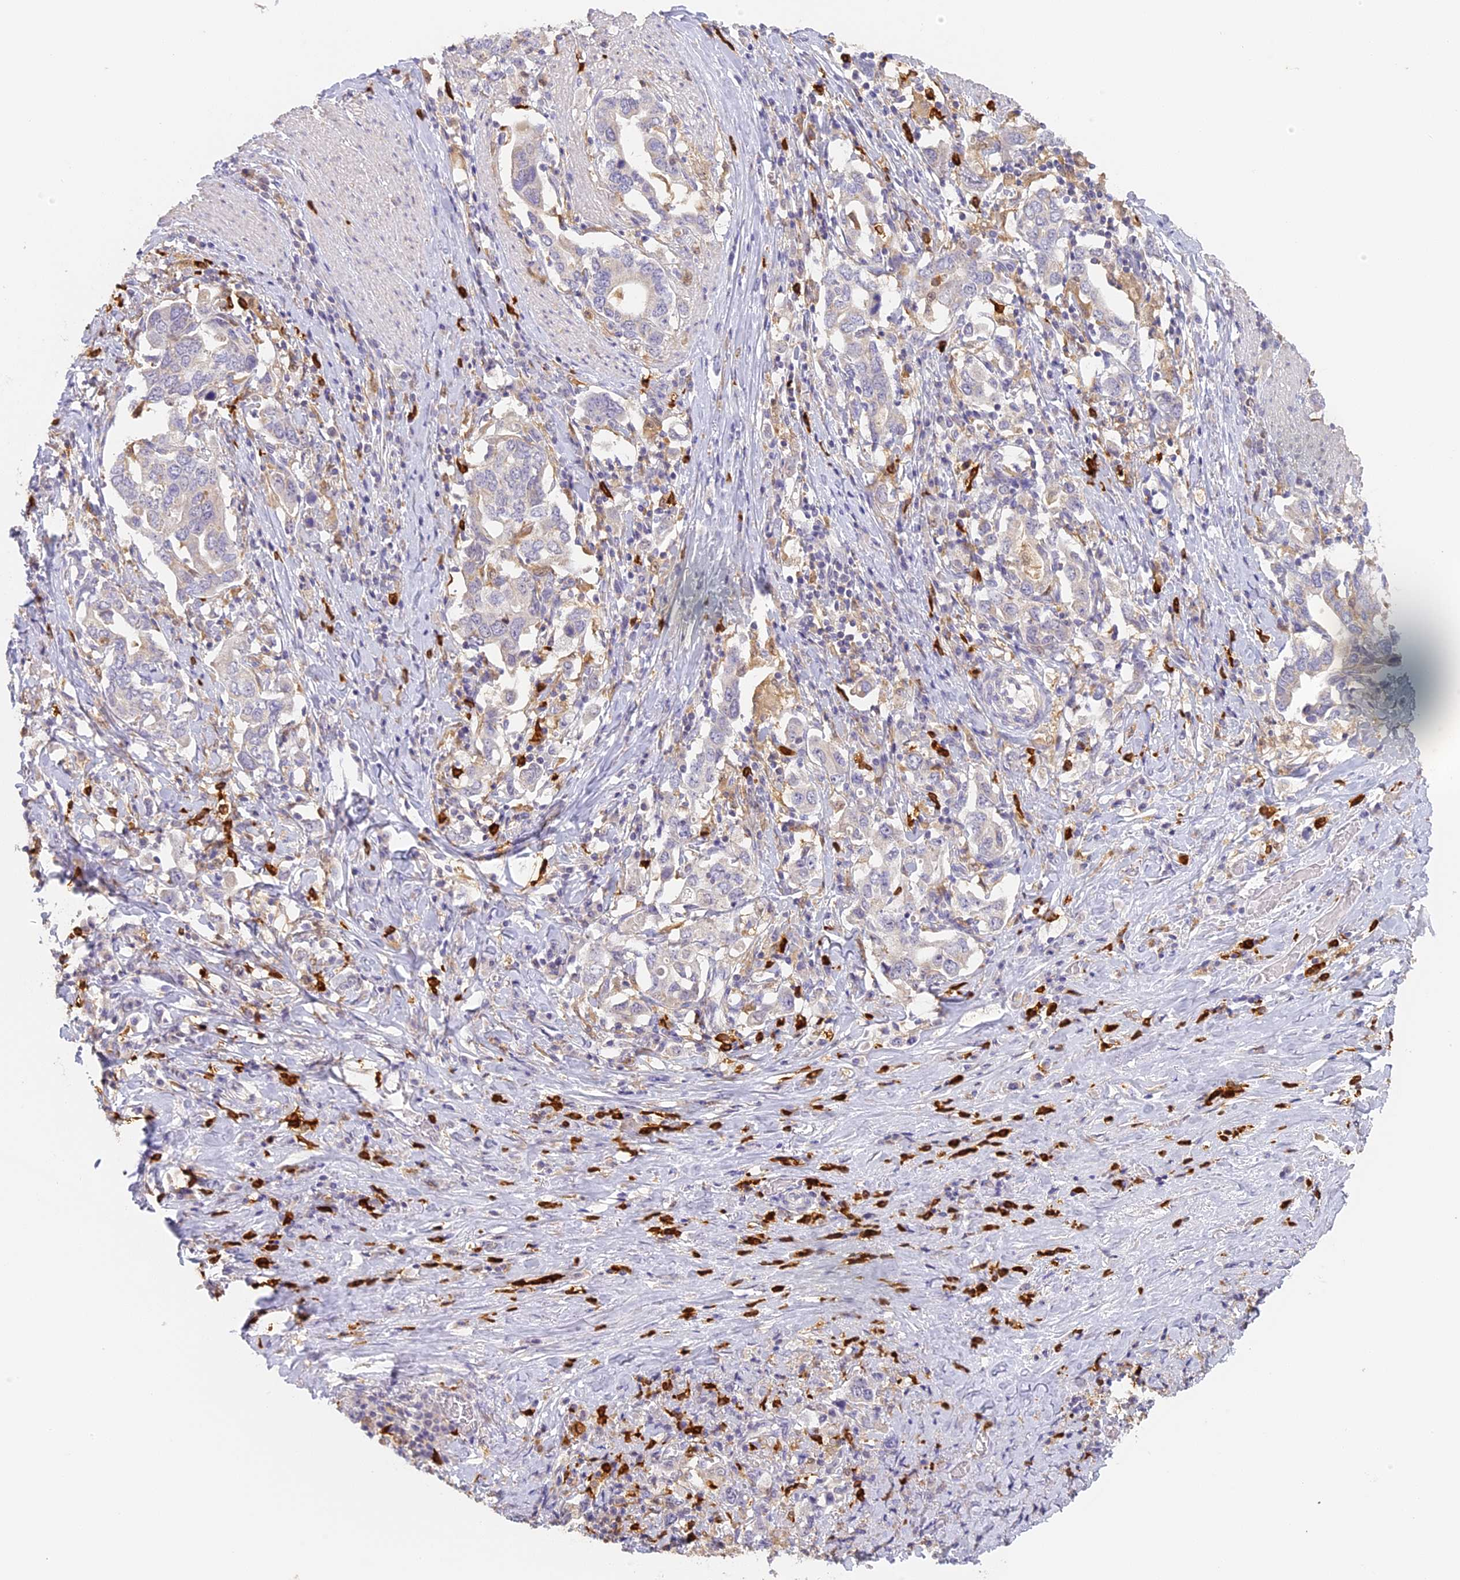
{"staining": {"intensity": "negative", "quantity": "none", "location": "none"}, "tissue": "stomach cancer", "cell_type": "Tumor cells", "image_type": "cancer", "snomed": [{"axis": "morphology", "description": "Adenocarcinoma, NOS"}, {"axis": "topography", "description": "Stomach, upper"}, {"axis": "topography", "description": "Stomach"}], "caption": "Human stomach cancer stained for a protein using immunohistochemistry shows no positivity in tumor cells.", "gene": "NCF4", "patient": {"sex": "male", "age": 62}}